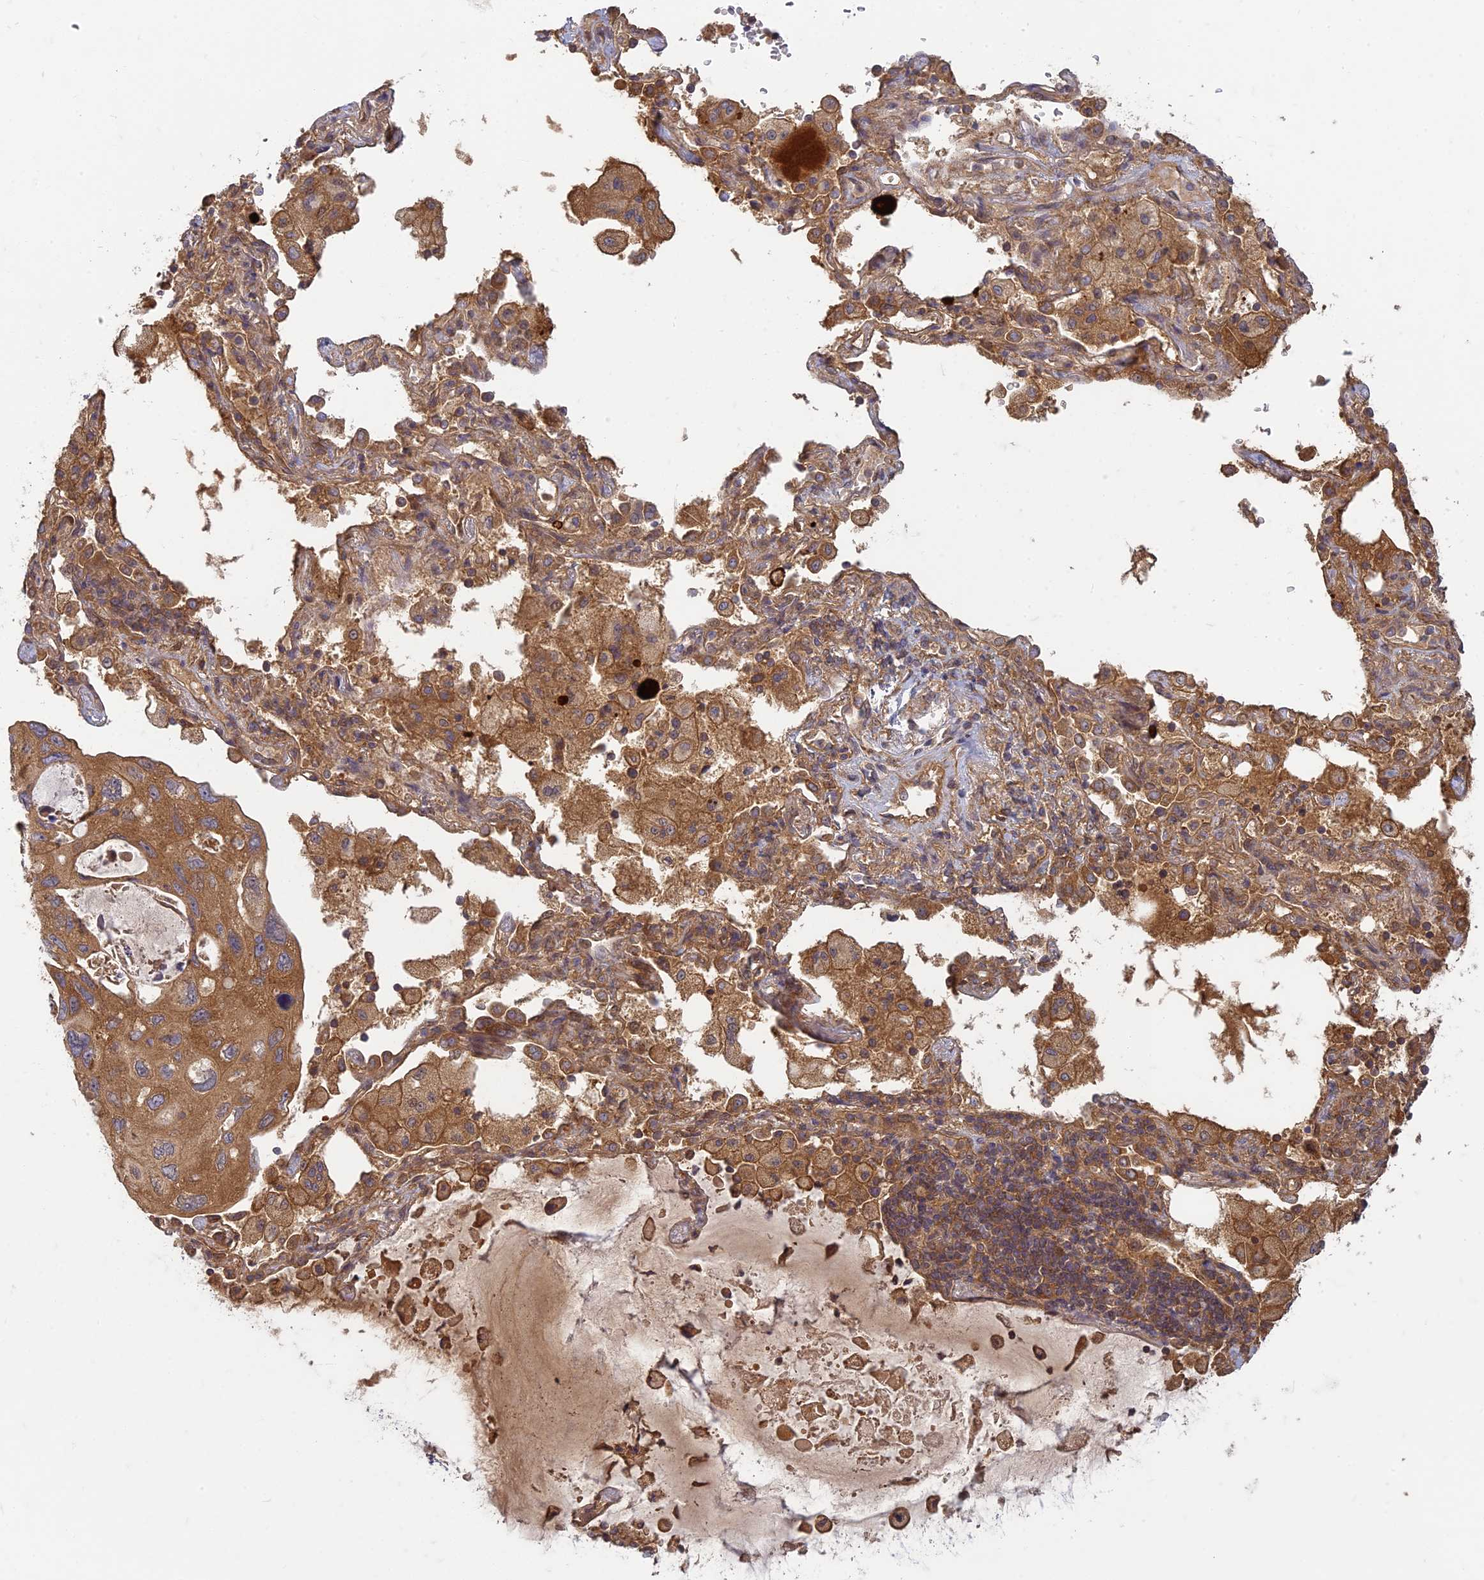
{"staining": {"intensity": "strong", "quantity": ">75%", "location": "cytoplasmic/membranous"}, "tissue": "lung cancer", "cell_type": "Tumor cells", "image_type": "cancer", "snomed": [{"axis": "morphology", "description": "Squamous cell carcinoma, NOS"}, {"axis": "topography", "description": "Lung"}], "caption": "This is an image of IHC staining of lung cancer (squamous cell carcinoma), which shows strong positivity in the cytoplasmic/membranous of tumor cells.", "gene": "TCF25", "patient": {"sex": "female", "age": 73}}